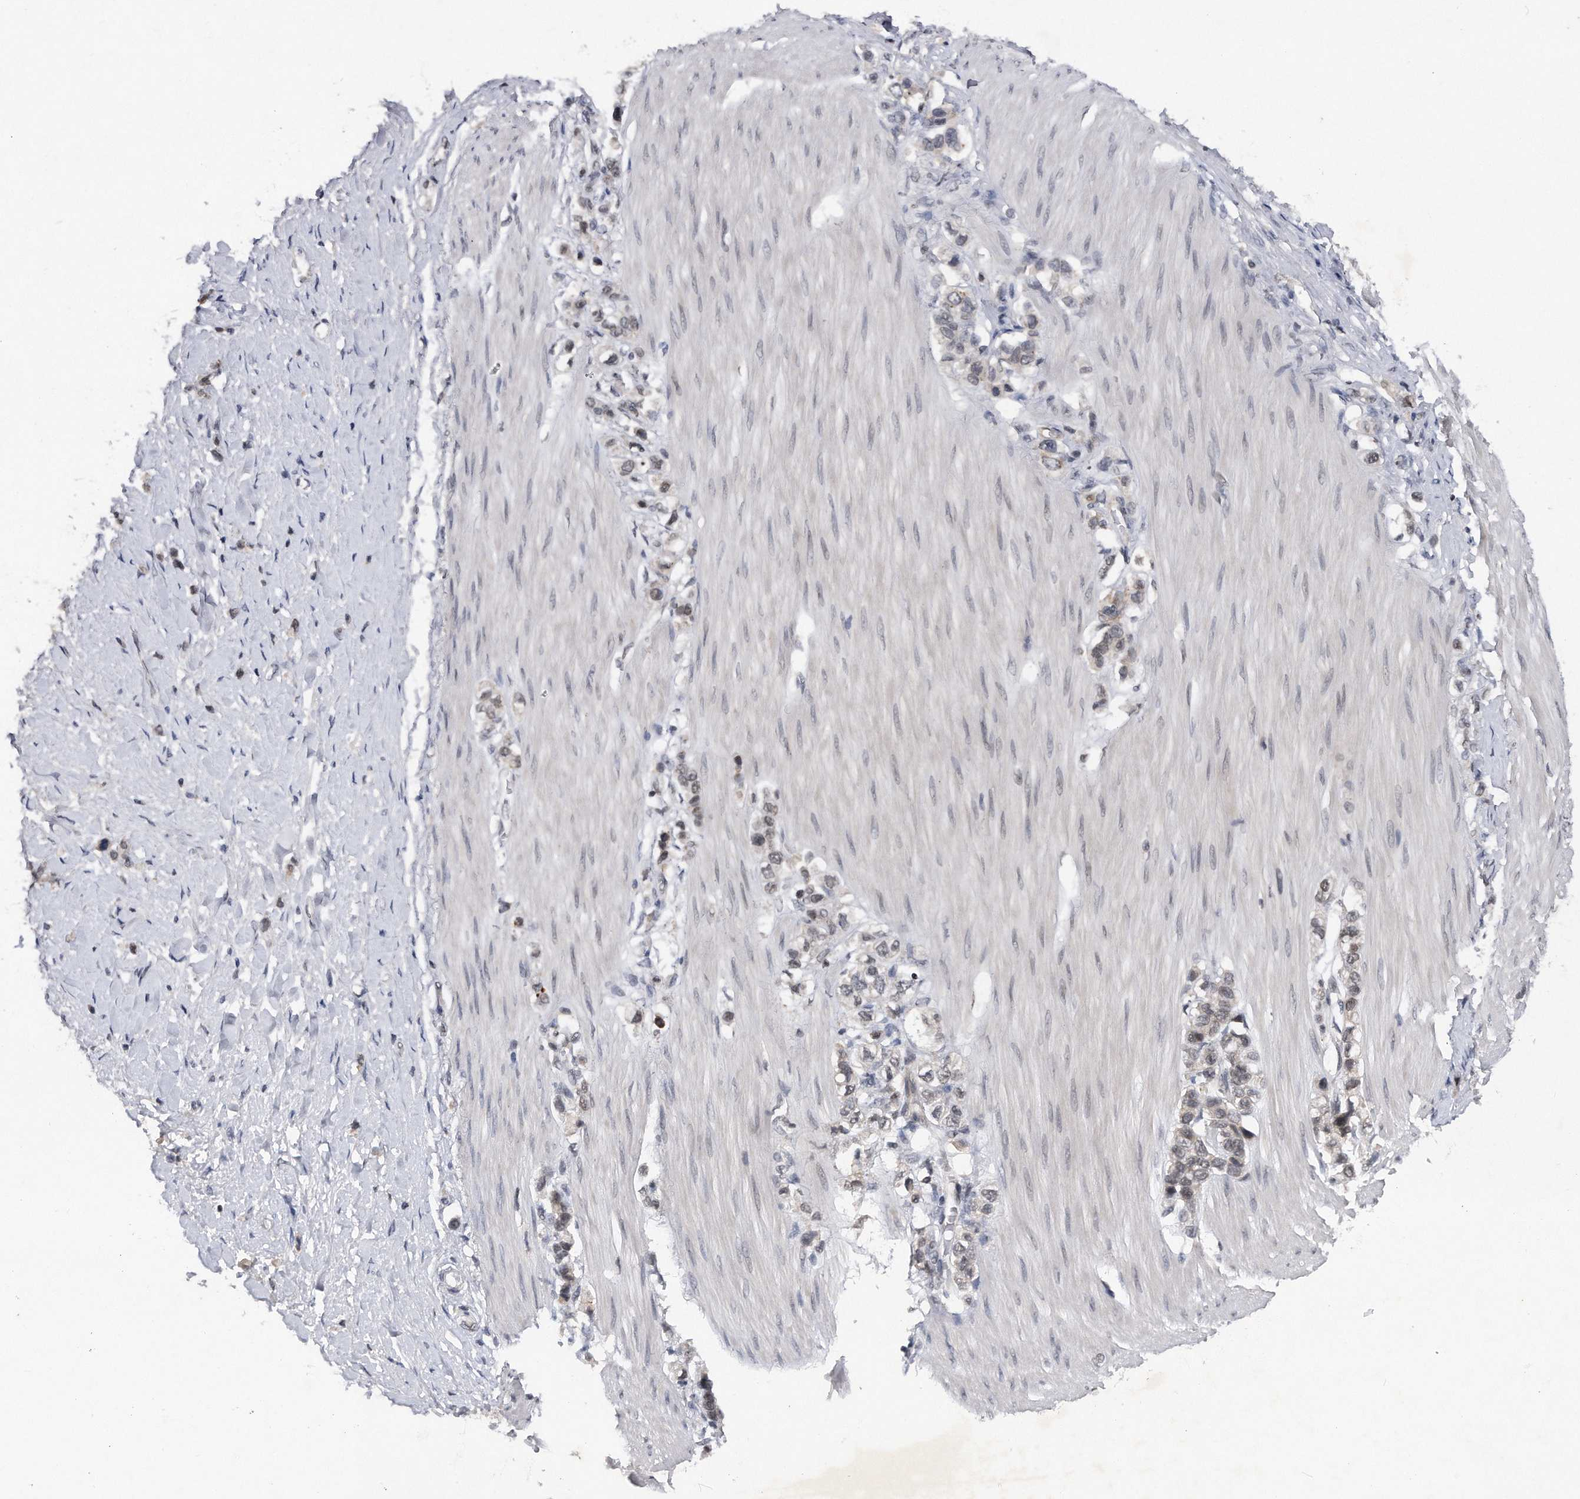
{"staining": {"intensity": "moderate", "quantity": "25%-75%", "location": "nuclear"}, "tissue": "stomach cancer", "cell_type": "Tumor cells", "image_type": "cancer", "snomed": [{"axis": "morphology", "description": "Adenocarcinoma, NOS"}, {"axis": "topography", "description": "Stomach"}], "caption": "About 25%-75% of tumor cells in human stomach cancer (adenocarcinoma) display moderate nuclear protein positivity as visualized by brown immunohistochemical staining.", "gene": "VIRMA", "patient": {"sex": "female", "age": 65}}